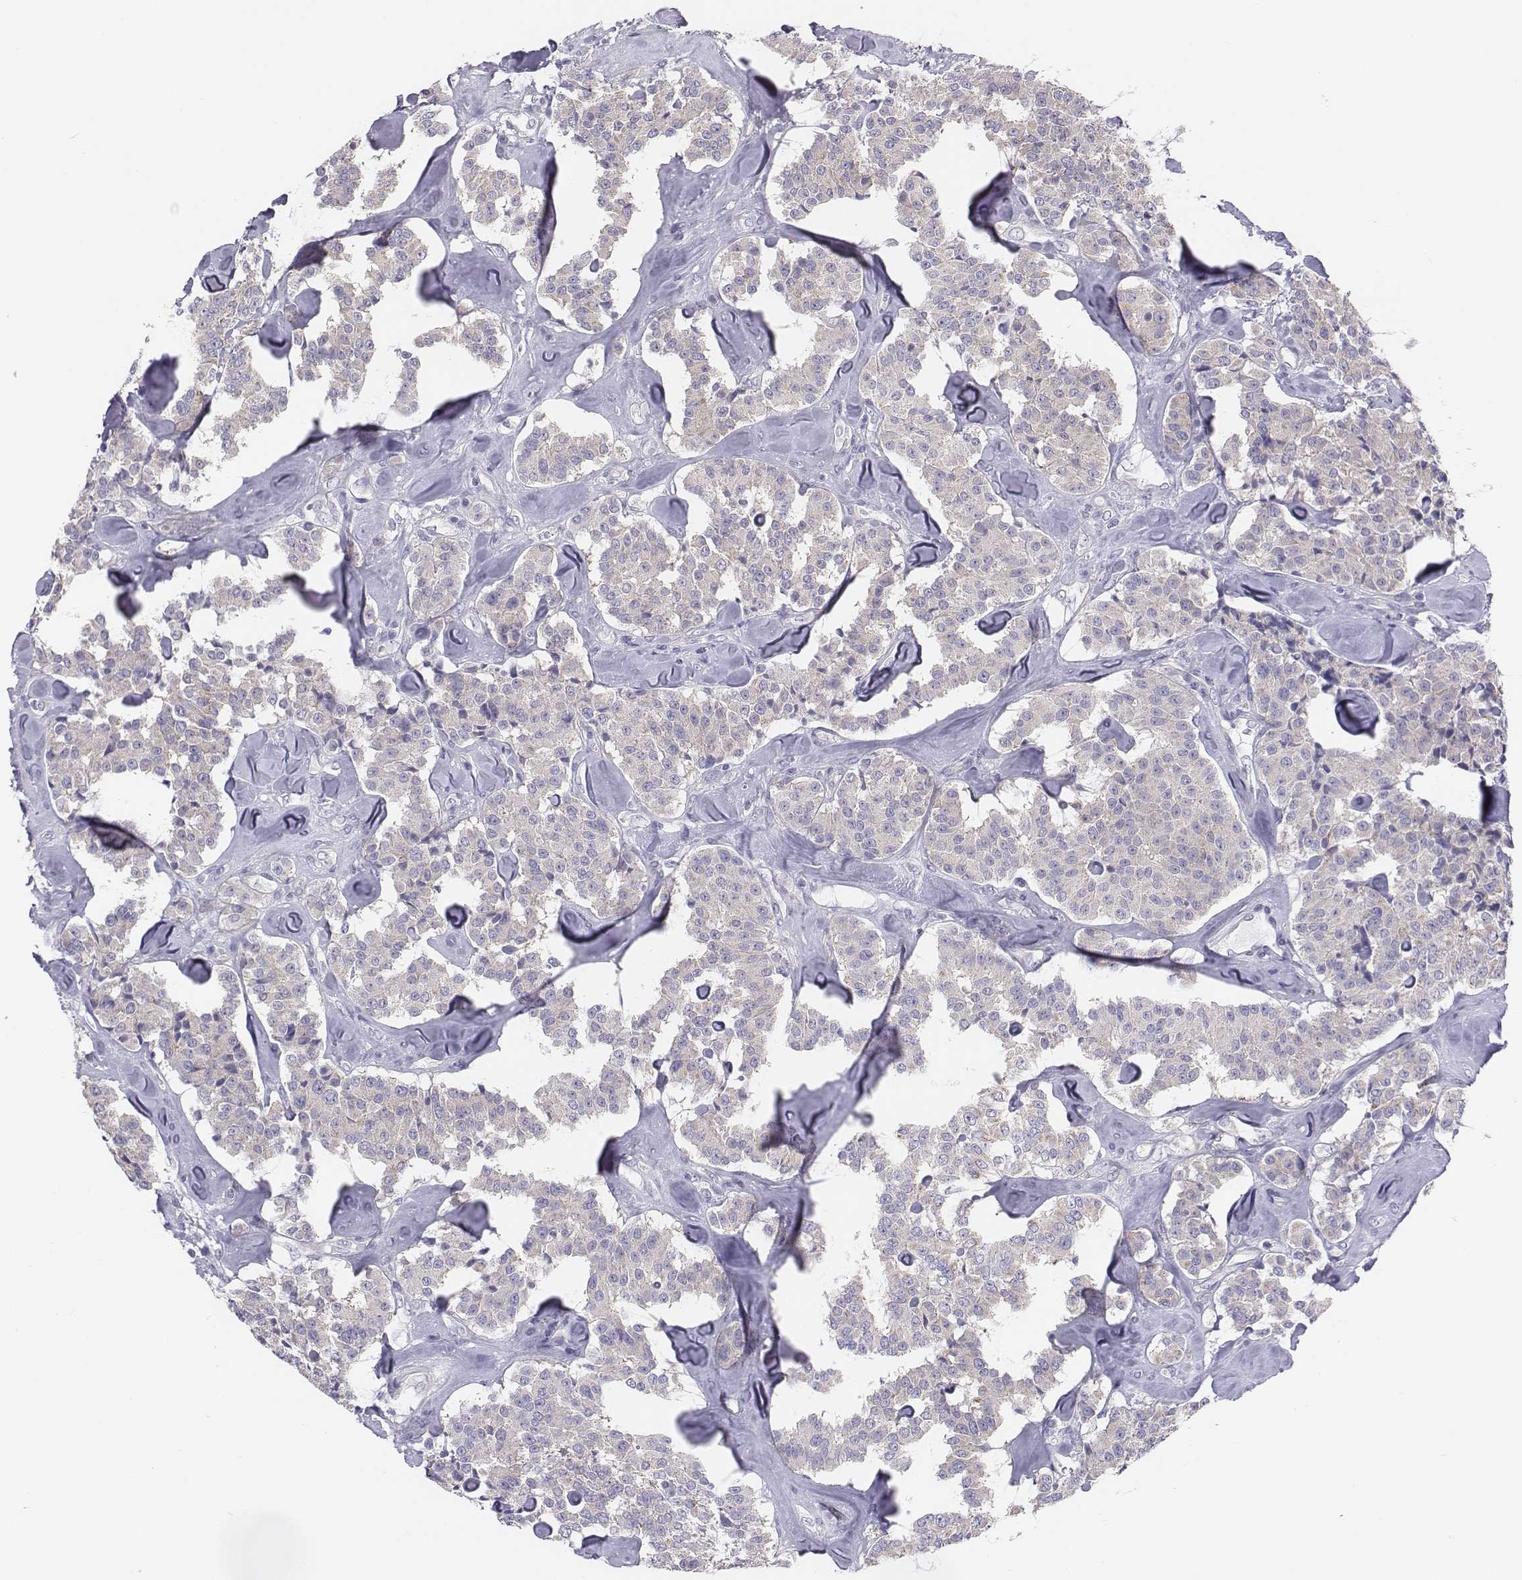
{"staining": {"intensity": "negative", "quantity": "none", "location": "none"}, "tissue": "carcinoid", "cell_type": "Tumor cells", "image_type": "cancer", "snomed": [{"axis": "morphology", "description": "Carcinoid, malignant, NOS"}, {"axis": "topography", "description": "Pancreas"}], "caption": "Human carcinoid stained for a protein using IHC shows no positivity in tumor cells.", "gene": "CHST14", "patient": {"sex": "male", "age": 41}}